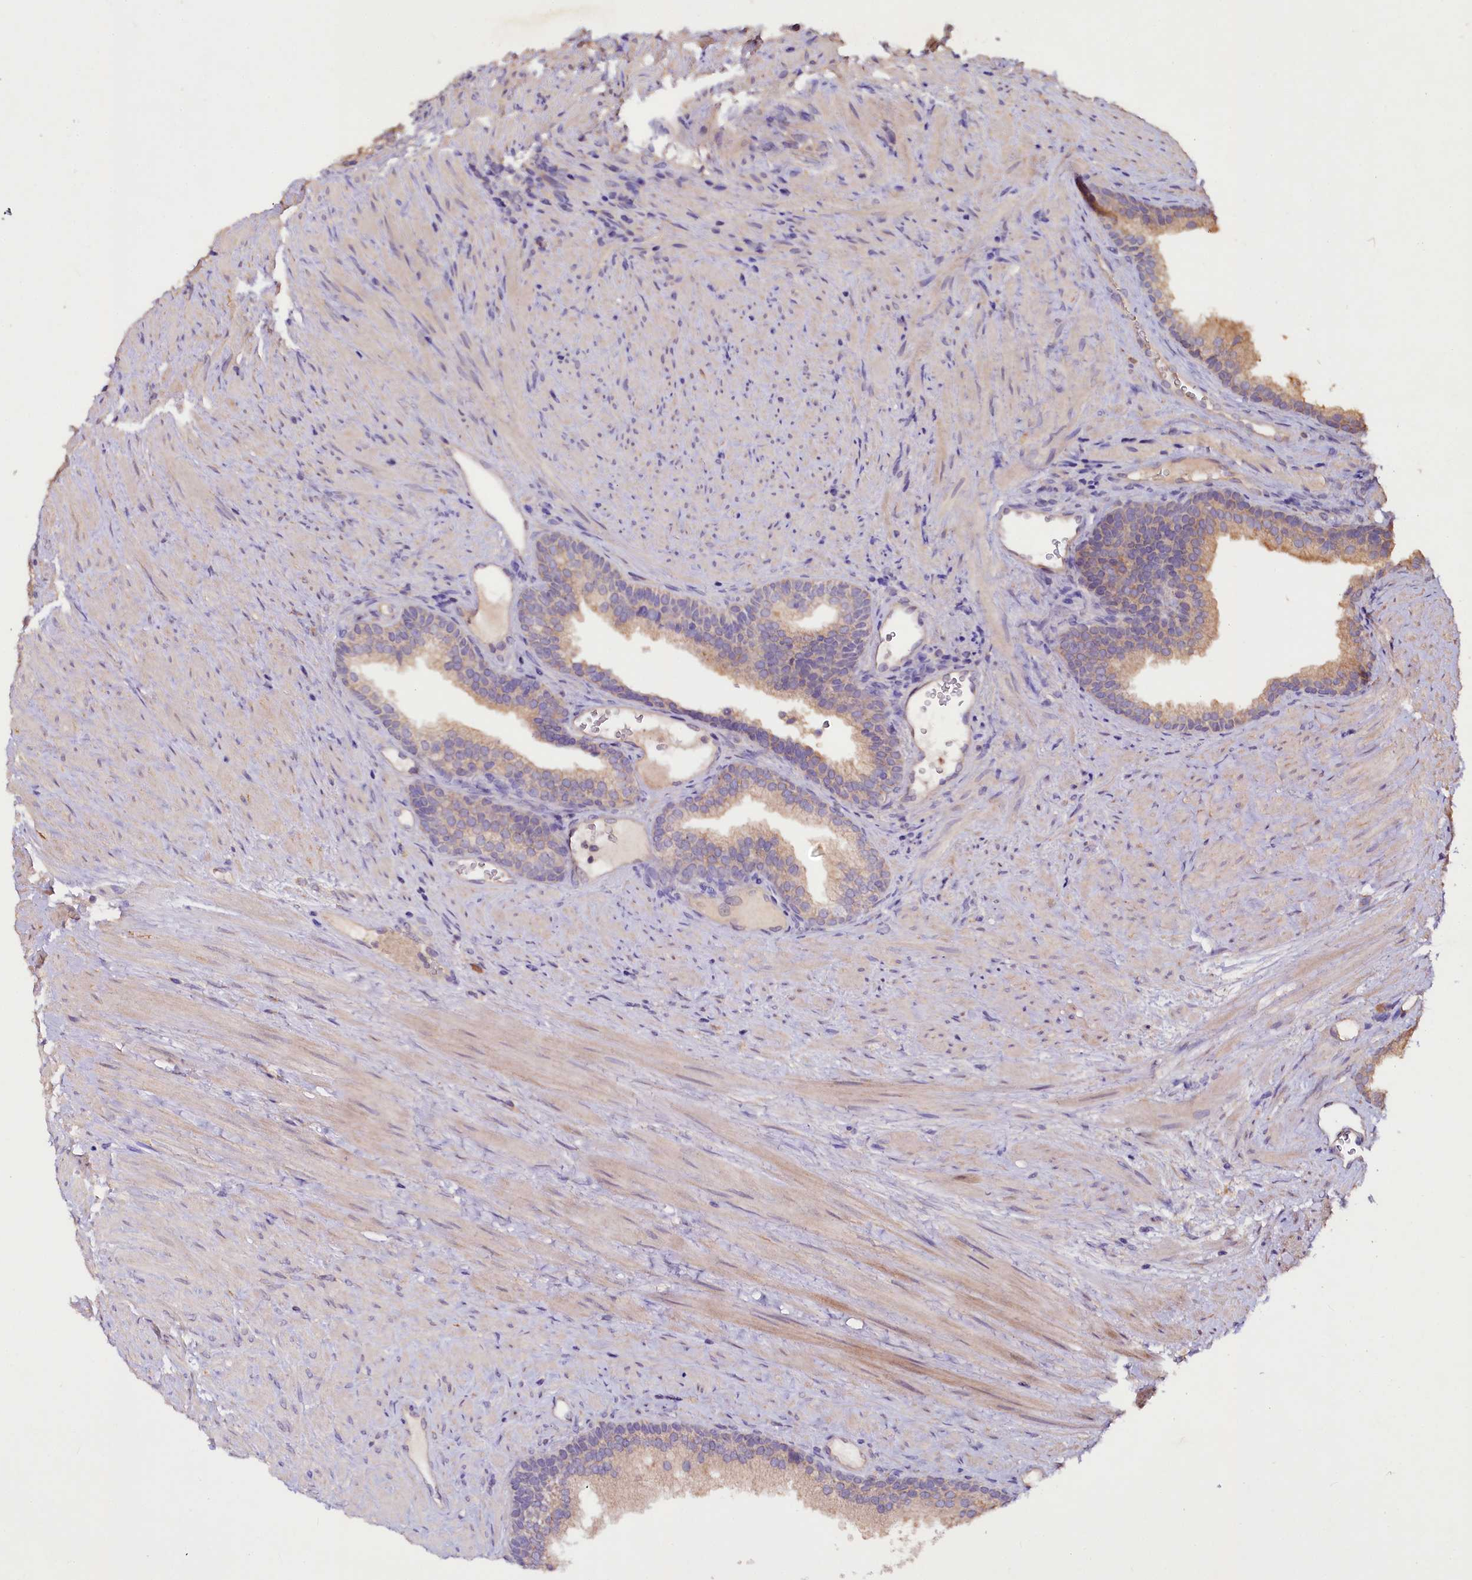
{"staining": {"intensity": "weak", "quantity": "25%-75%", "location": "cytoplasmic/membranous"}, "tissue": "prostate", "cell_type": "Glandular cells", "image_type": "normal", "snomed": [{"axis": "morphology", "description": "Normal tissue, NOS"}, {"axis": "topography", "description": "Prostate"}], "caption": "The immunohistochemical stain highlights weak cytoplasmic/membranous staining in glandular cells of normal prostate.", "gene": "ETFBKMT", "patient": {"sex": "male", "age": 76}}